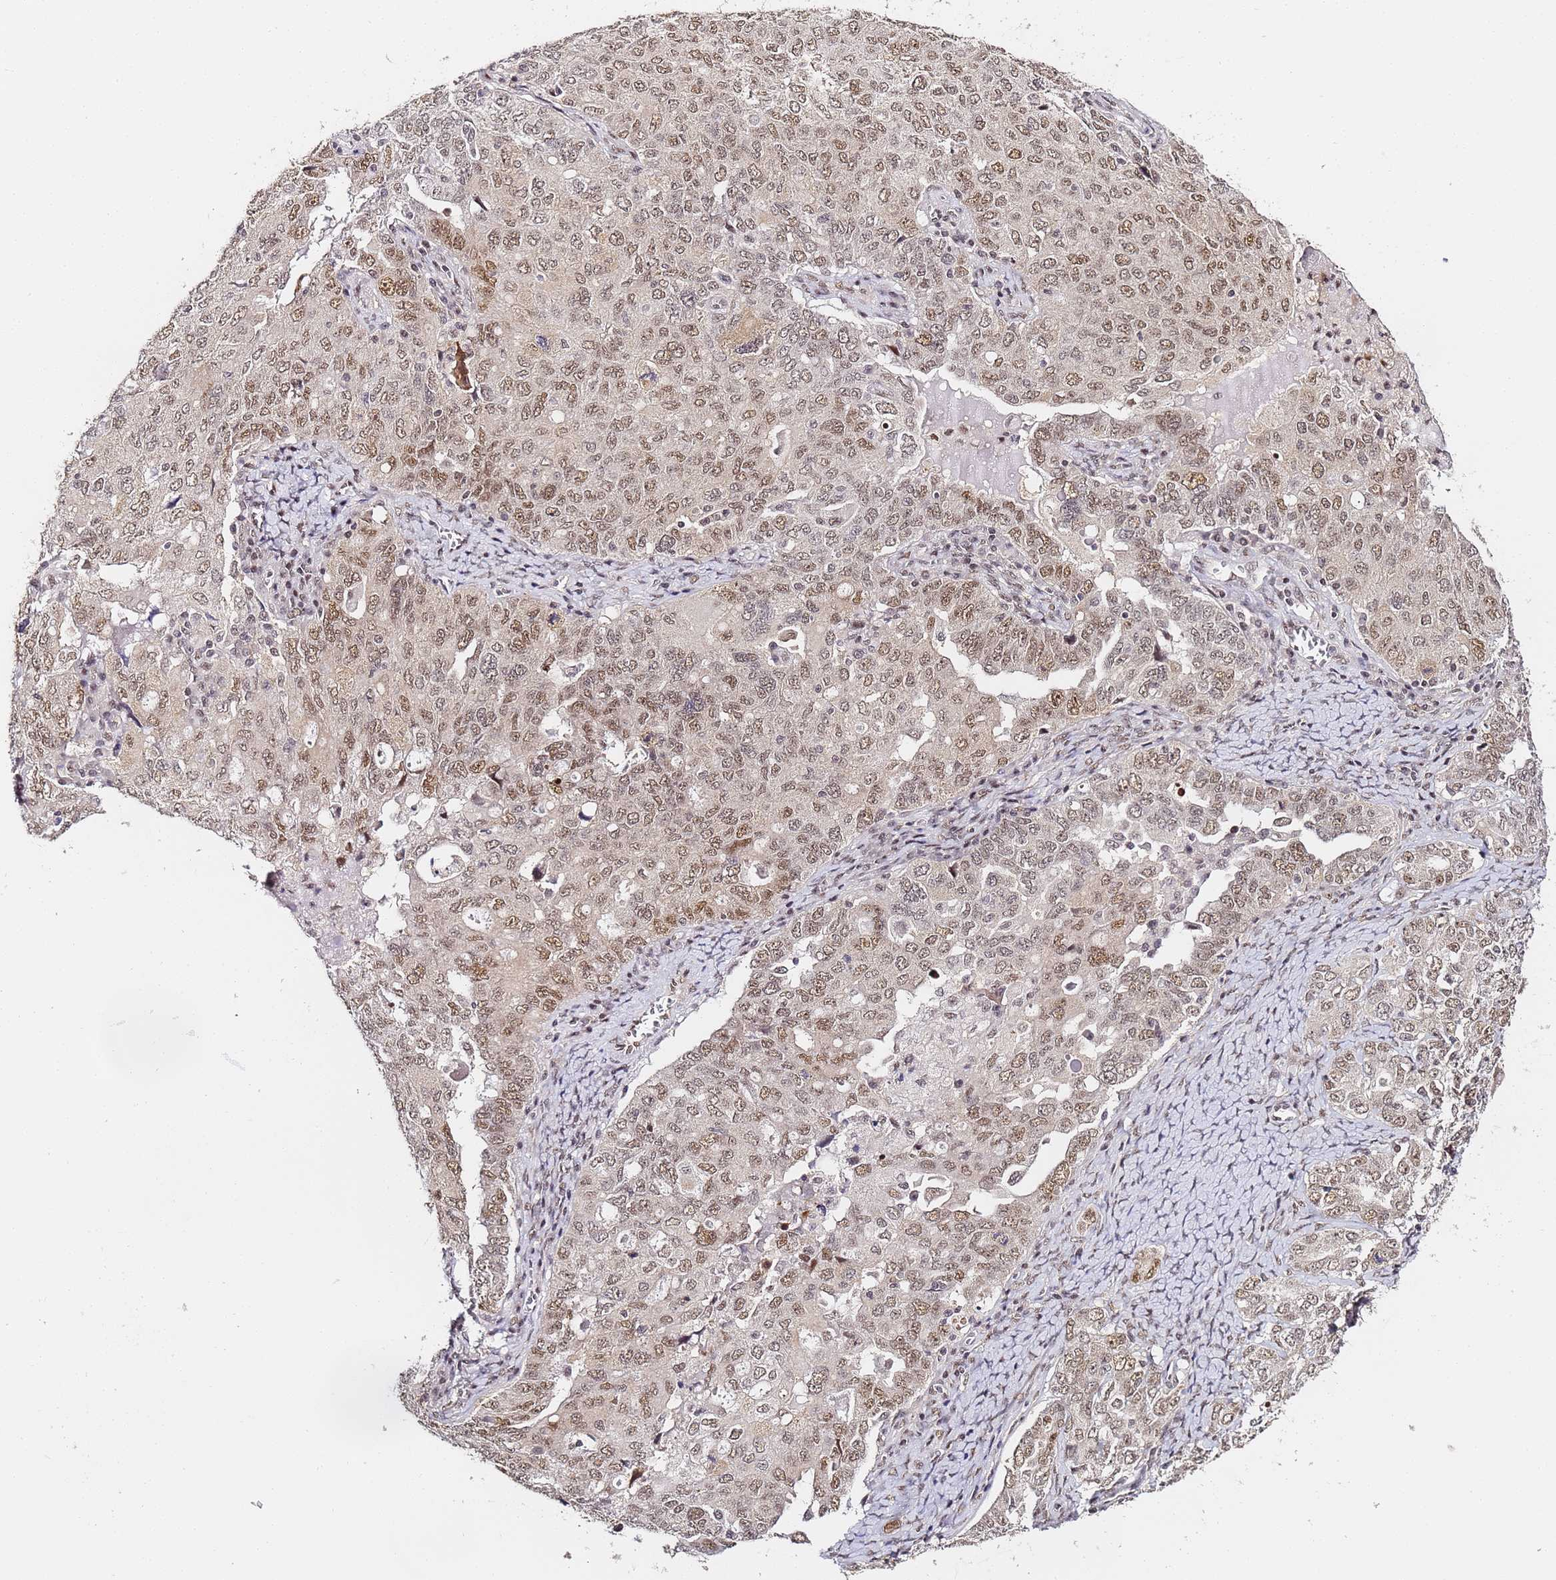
{"staining": {"intensity": "moderate", "quantity": ">75%", "location": "nuclear"}, "tissue": "ovarian cancer", "cell_type": "Tumor cells", "image_type": "cancer", "snomed": [{"axis": "morphology", "description": "Carcinoma, endometroid"}, {"axis": "topography", "description": "Ovary"}], "caption": "Moderate nuclear protein expression is present in approximately >75% of tumor cells in ovarian cancer (endometroid carcinoma).", "gene": "LSM3", "patient": {"sex": "female", "age": 62}}